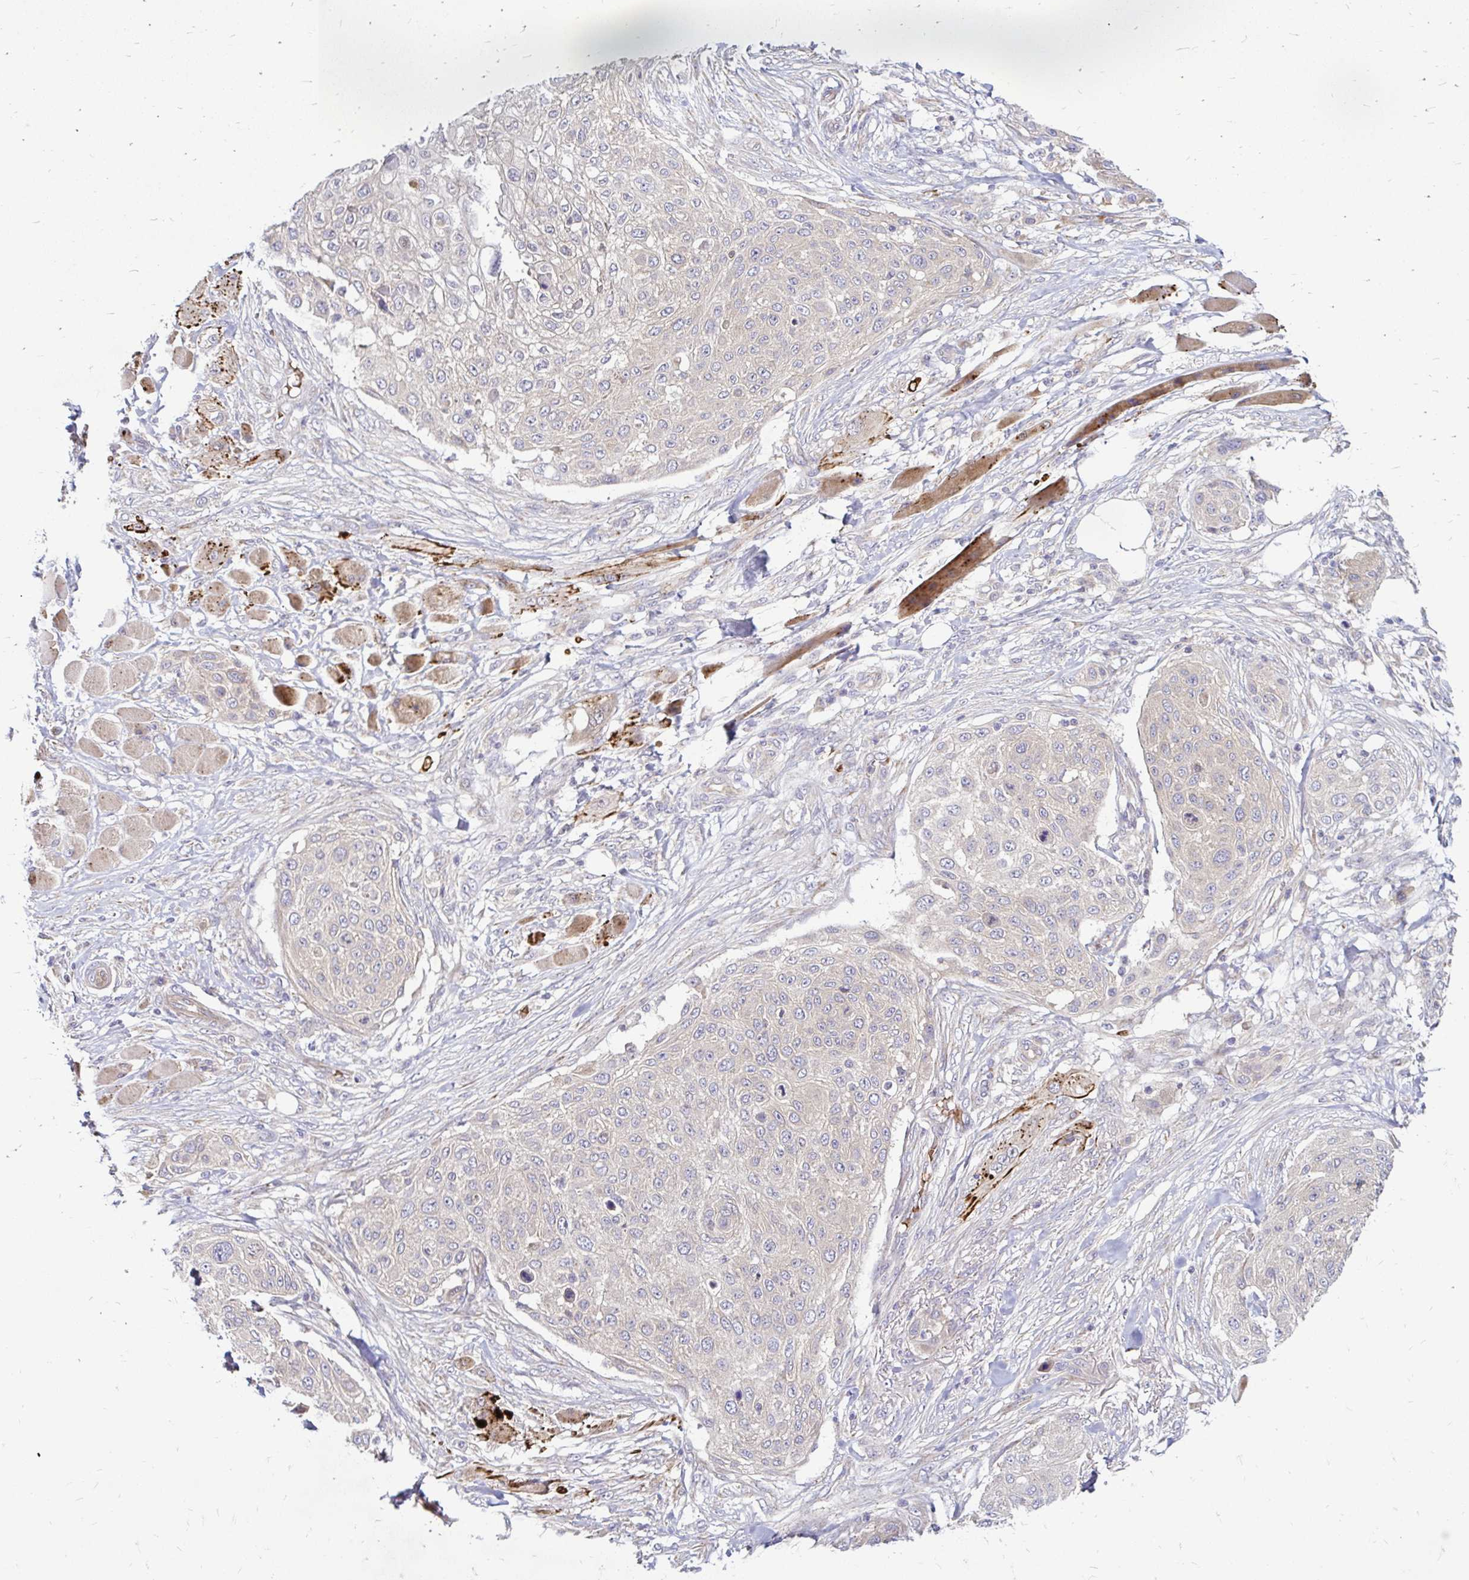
{"staining": {"intensity": "negative", "quantity": "none", "location": "none"}, "tissue": "skin cancer", "cell_type": "Tumor cells", "image_type": "cancer", "snomed": [{"axis": "morphology", "description": "Squamous cell carcinoma, NOS"}, {"axis": "topography", "description": "Skin"}], "caption": "Immunohistochemistry (IHC) image of skin squamous cell carcinoma stained for a protein (brown), which displays no positivity in tumor cells. Nuclei are stained in blue.", "gene": "ARHGEF37", "patient": {"sex": "female", "age": 87}}